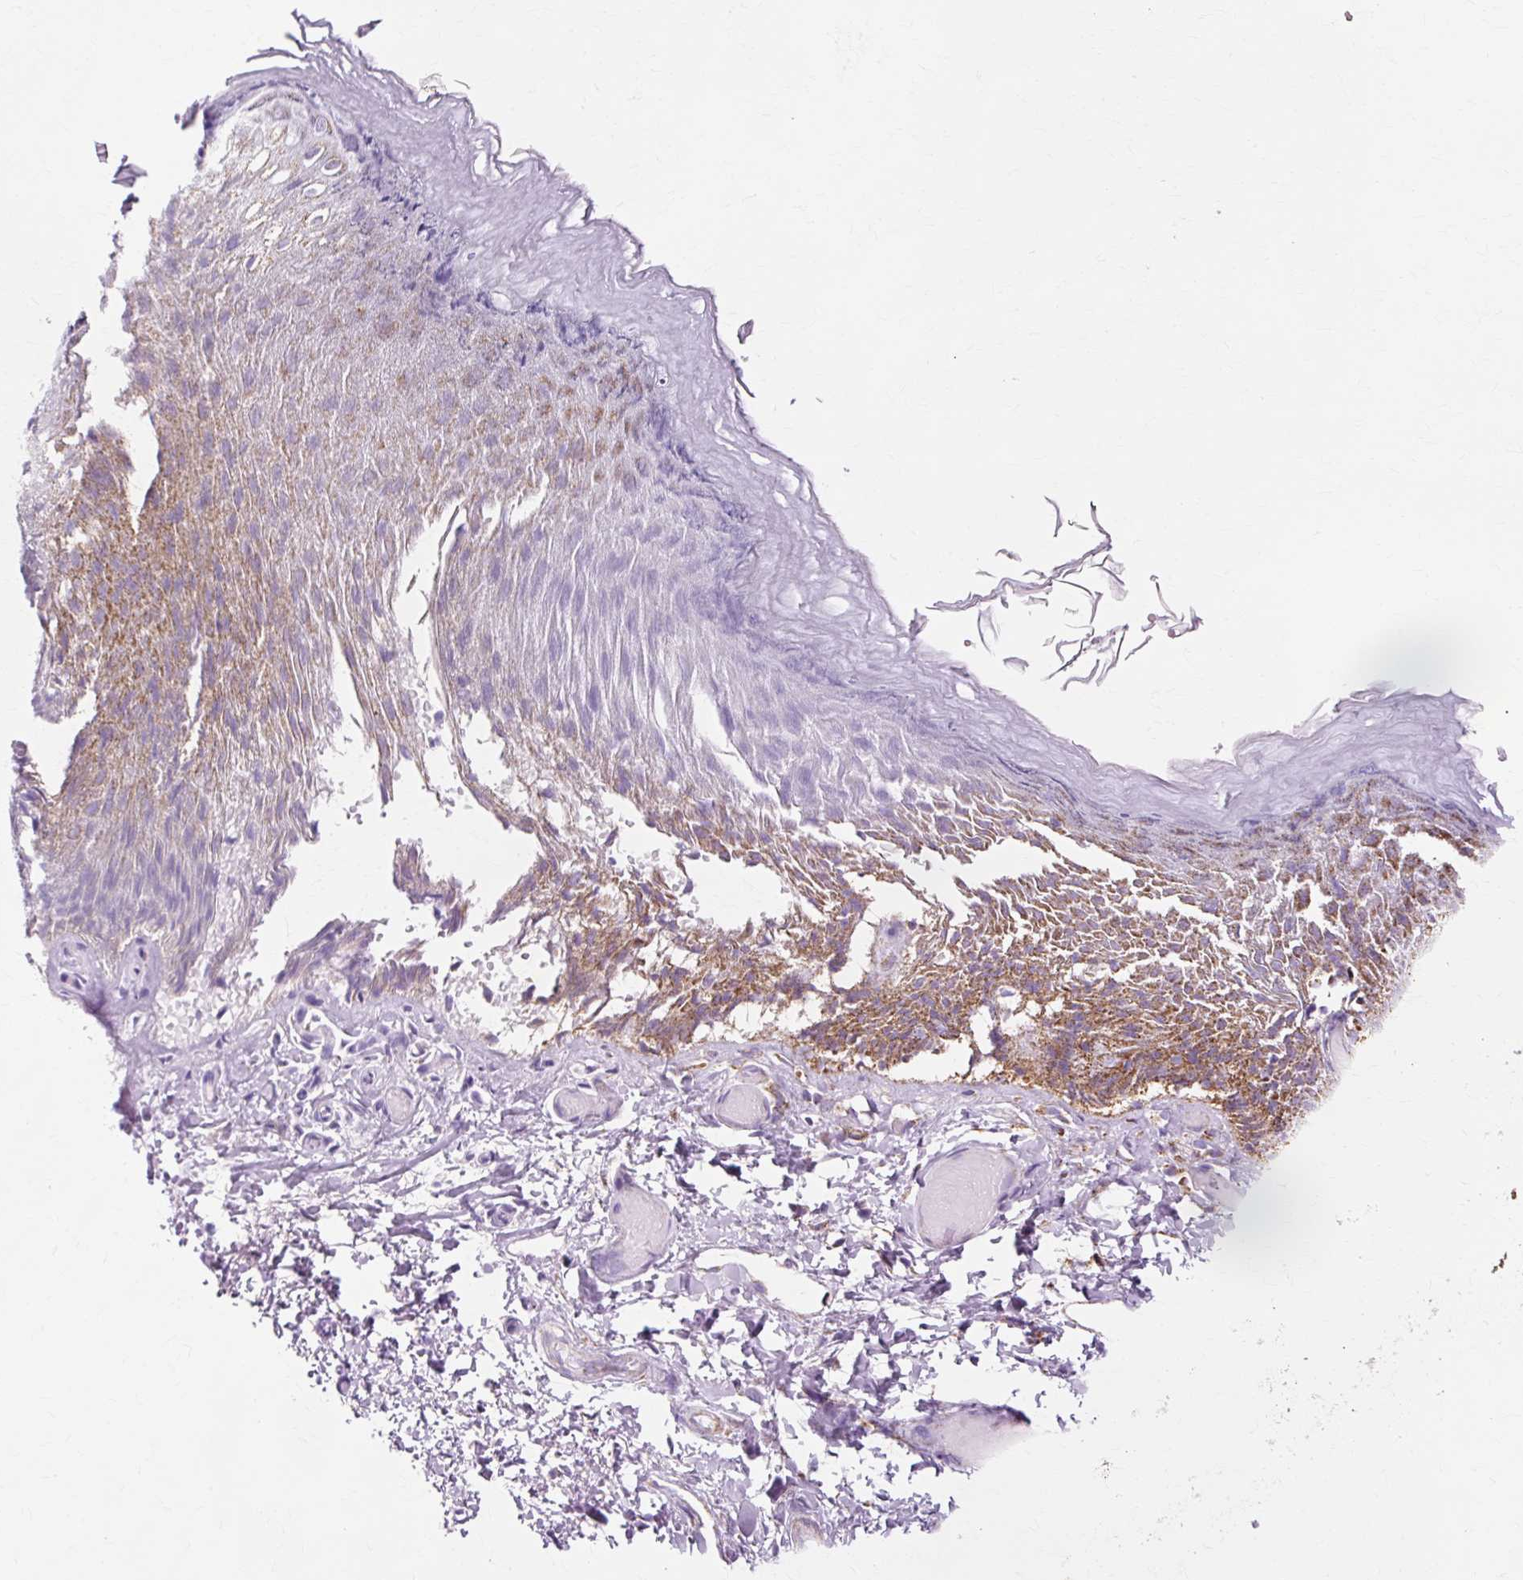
{"staining": {"intensity": "moderate", "quantity": ">75%", "location": "cytoplasmic/membranous"}, "tissue": "skin", "cell_type": "Epidermal cells", "image_type": "normal", "snomed": [{"axis": "morphology", "description": "Normal tissue, NOS"}, {"axis": "topography", "description": "Anal"}], "caption": "A photomicrograph of human skin stained for a protein shows moderate cytoplasmic/membranous brown staining in epidermal cells.", "gene": "ATP5PO", "patient": {"sex": "female", "age": 40}}